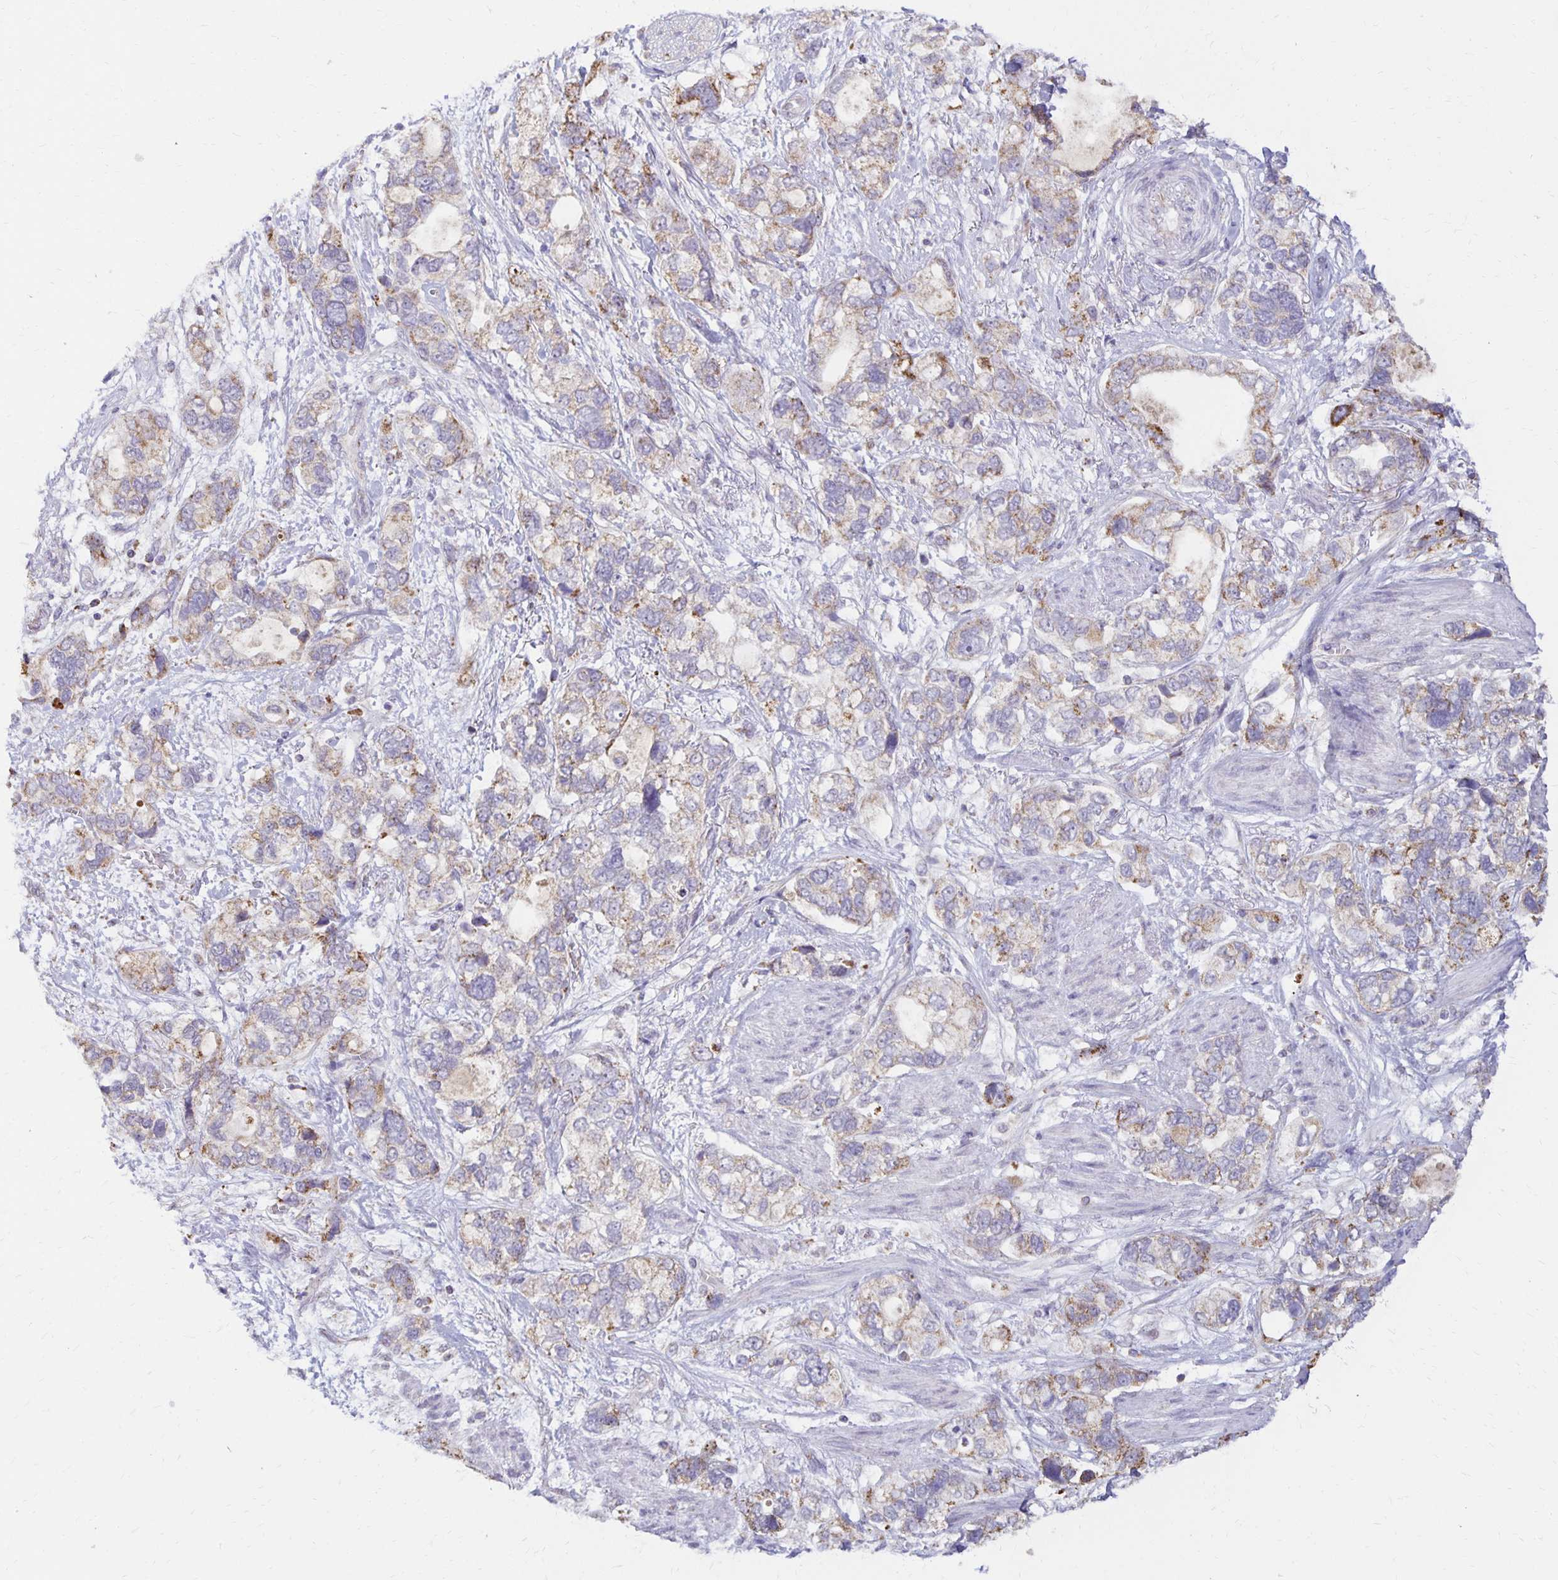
{"staining": {"intensity": "moderate", "quantity": "<25%", "location": "cytoplasmic/membranous"}, "tissue": "stomach cancer", "cell_type": "Tumor cells", "image_type": "cancer", "snomed": [{"axis": "morphology", "description": "Adenocarcinoma, NOS"}, {"axis": "topography", "description": "Stomach, upper"}], "caption": "Protein expression analysis of human stomach cancer (adenocarcinoma) reveals moderate cytoplasmic/membranous positivity in about <25% of tumor cells. The protein is shown in brown color, while the nuclei are stained blue.", "gene": "IER3", "patient": {"sex": "female", "age": 81}}